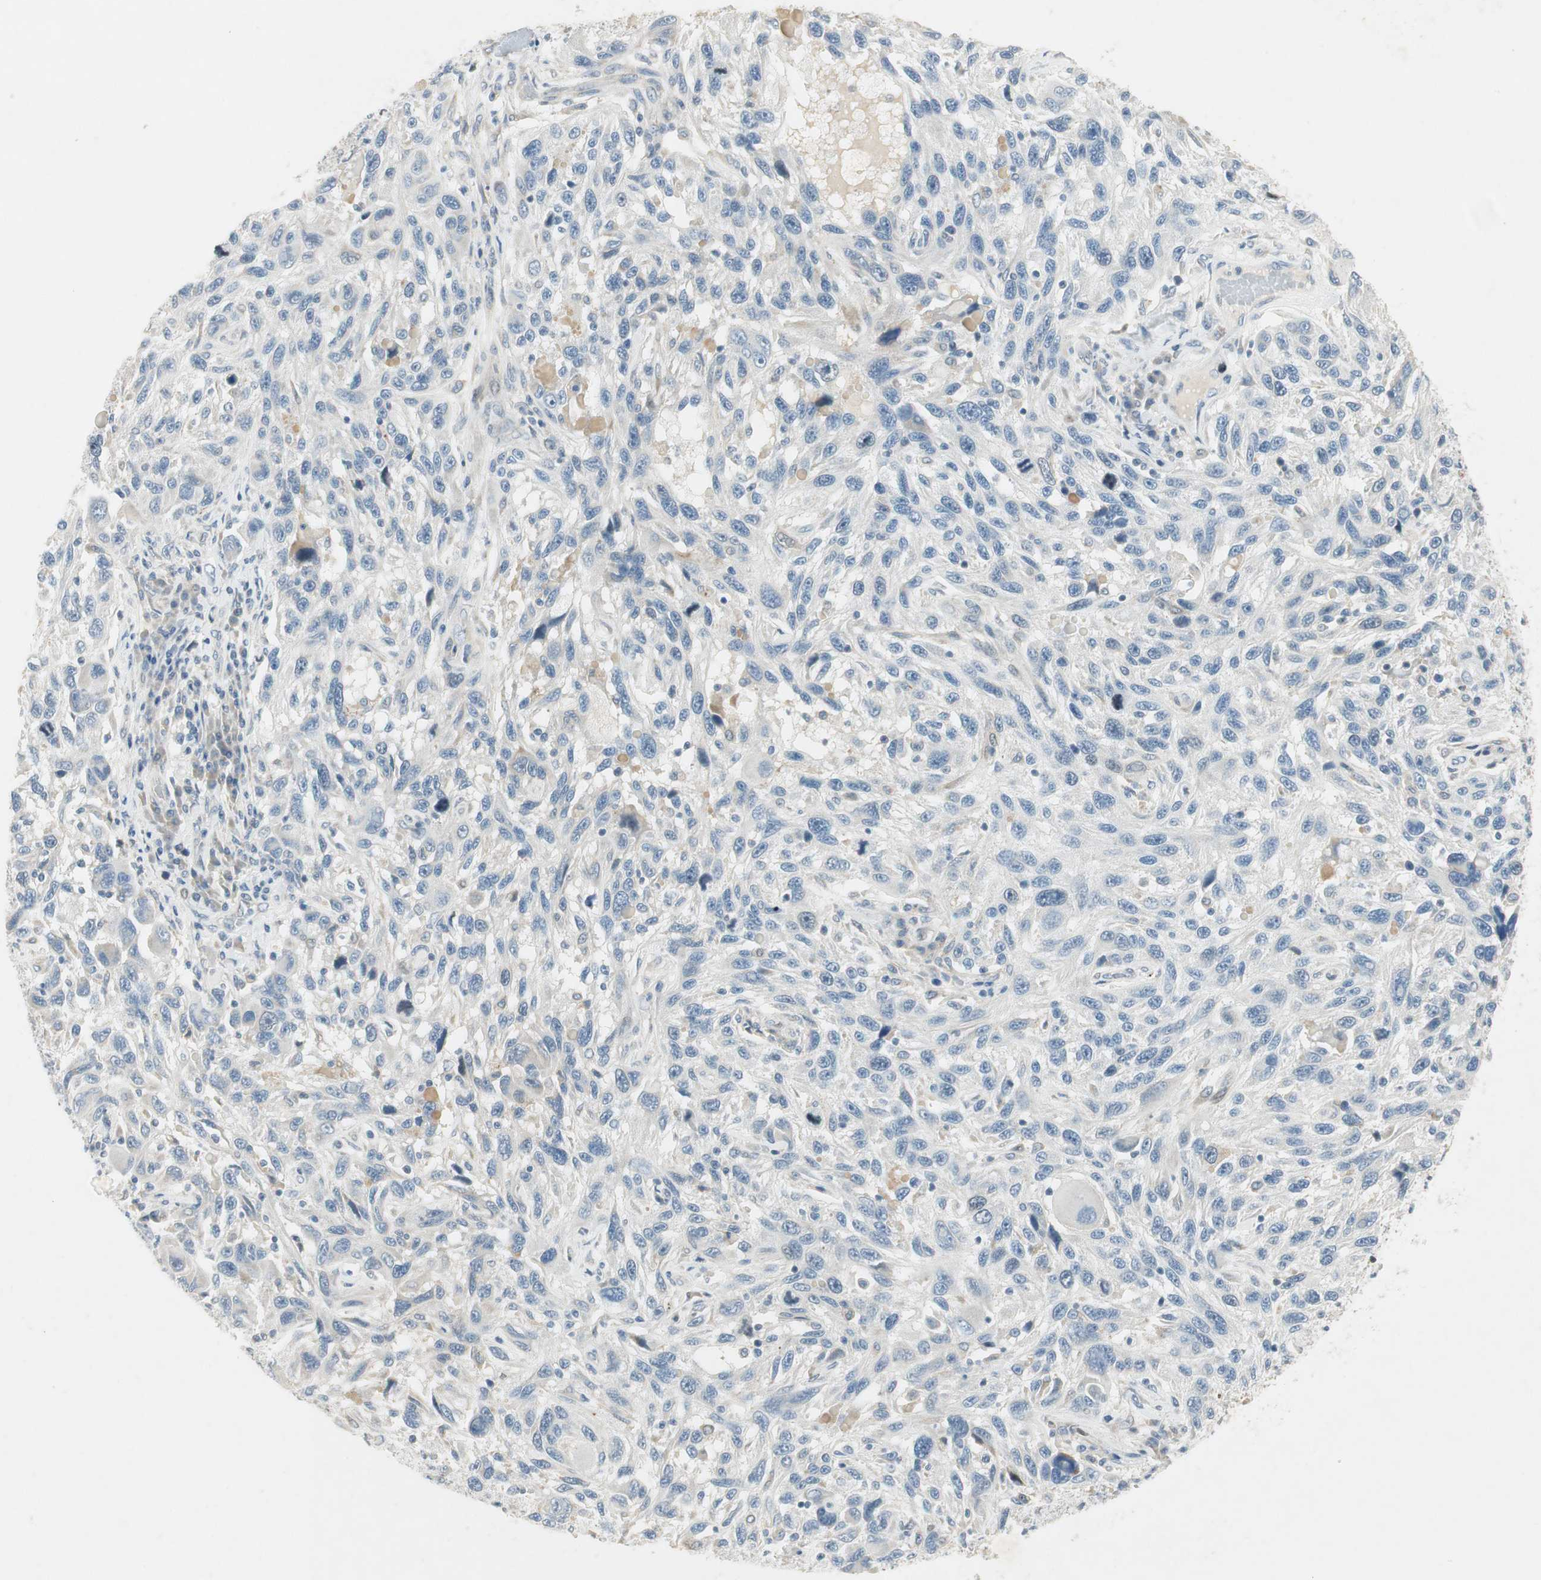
{"staining": {"intensity": "negative", "quantity": "none", "location": "none"}, "tissue": "melanoma", "cell_type": "Tumor cells", "image_type": "cancer", "snomed": [{"axis": "morphology", "description": "Malignant melanoma, NOS"}, {"axis": "topography", "description": "Skin"}], "caption": "Malignant melanoma was stained to show a protein in brown. There is no significant expression in tumor cells. Nuclei are stained in blue.", "gene": "STON1-GTF2A1L", "patient": {"sex": "male", "age": 53}}